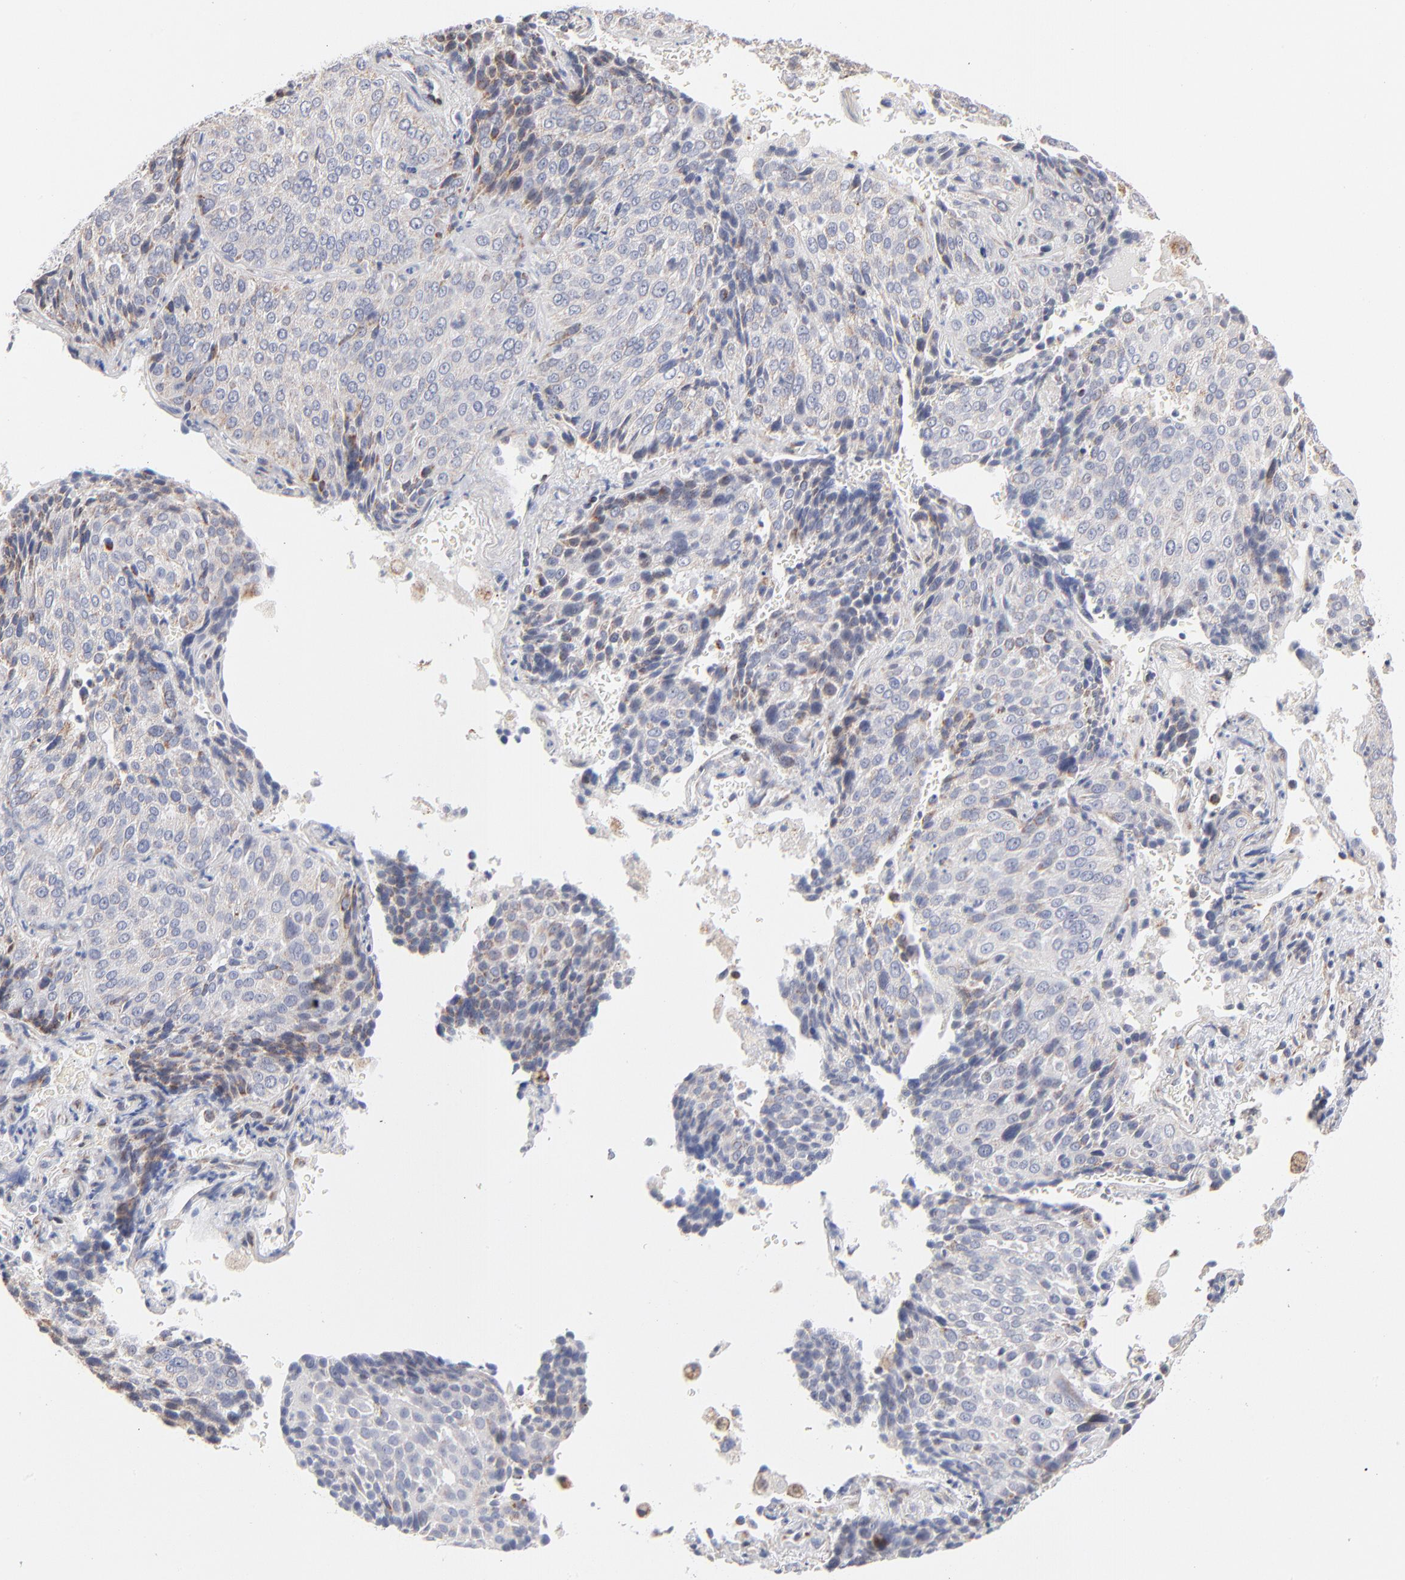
{"staining": {"intensity": "weak", "quantity": "<25%", "location": "cytoplasmic/membranous"}, "tissue": "lung cancer", "cell_type": "Tumor cells", "image_type": "cancer", "snomed": [{"axis": "morphology", "description": "Squamous cell carcinoma, NOS"}, {"axis": "topography", "description": "Lung"}], "caption": "High magnification brightfield microscopy of lung cancer (squamous cell carcinoma) stained with DAB (brown) and counterstained with hematoxylin (blue): tumor cells show no significant expression. (Brightfield microscopy of DAB IHC at high magnification).", "gene": "MRPL58", "patient": {"sex": "male", "age": 54}}